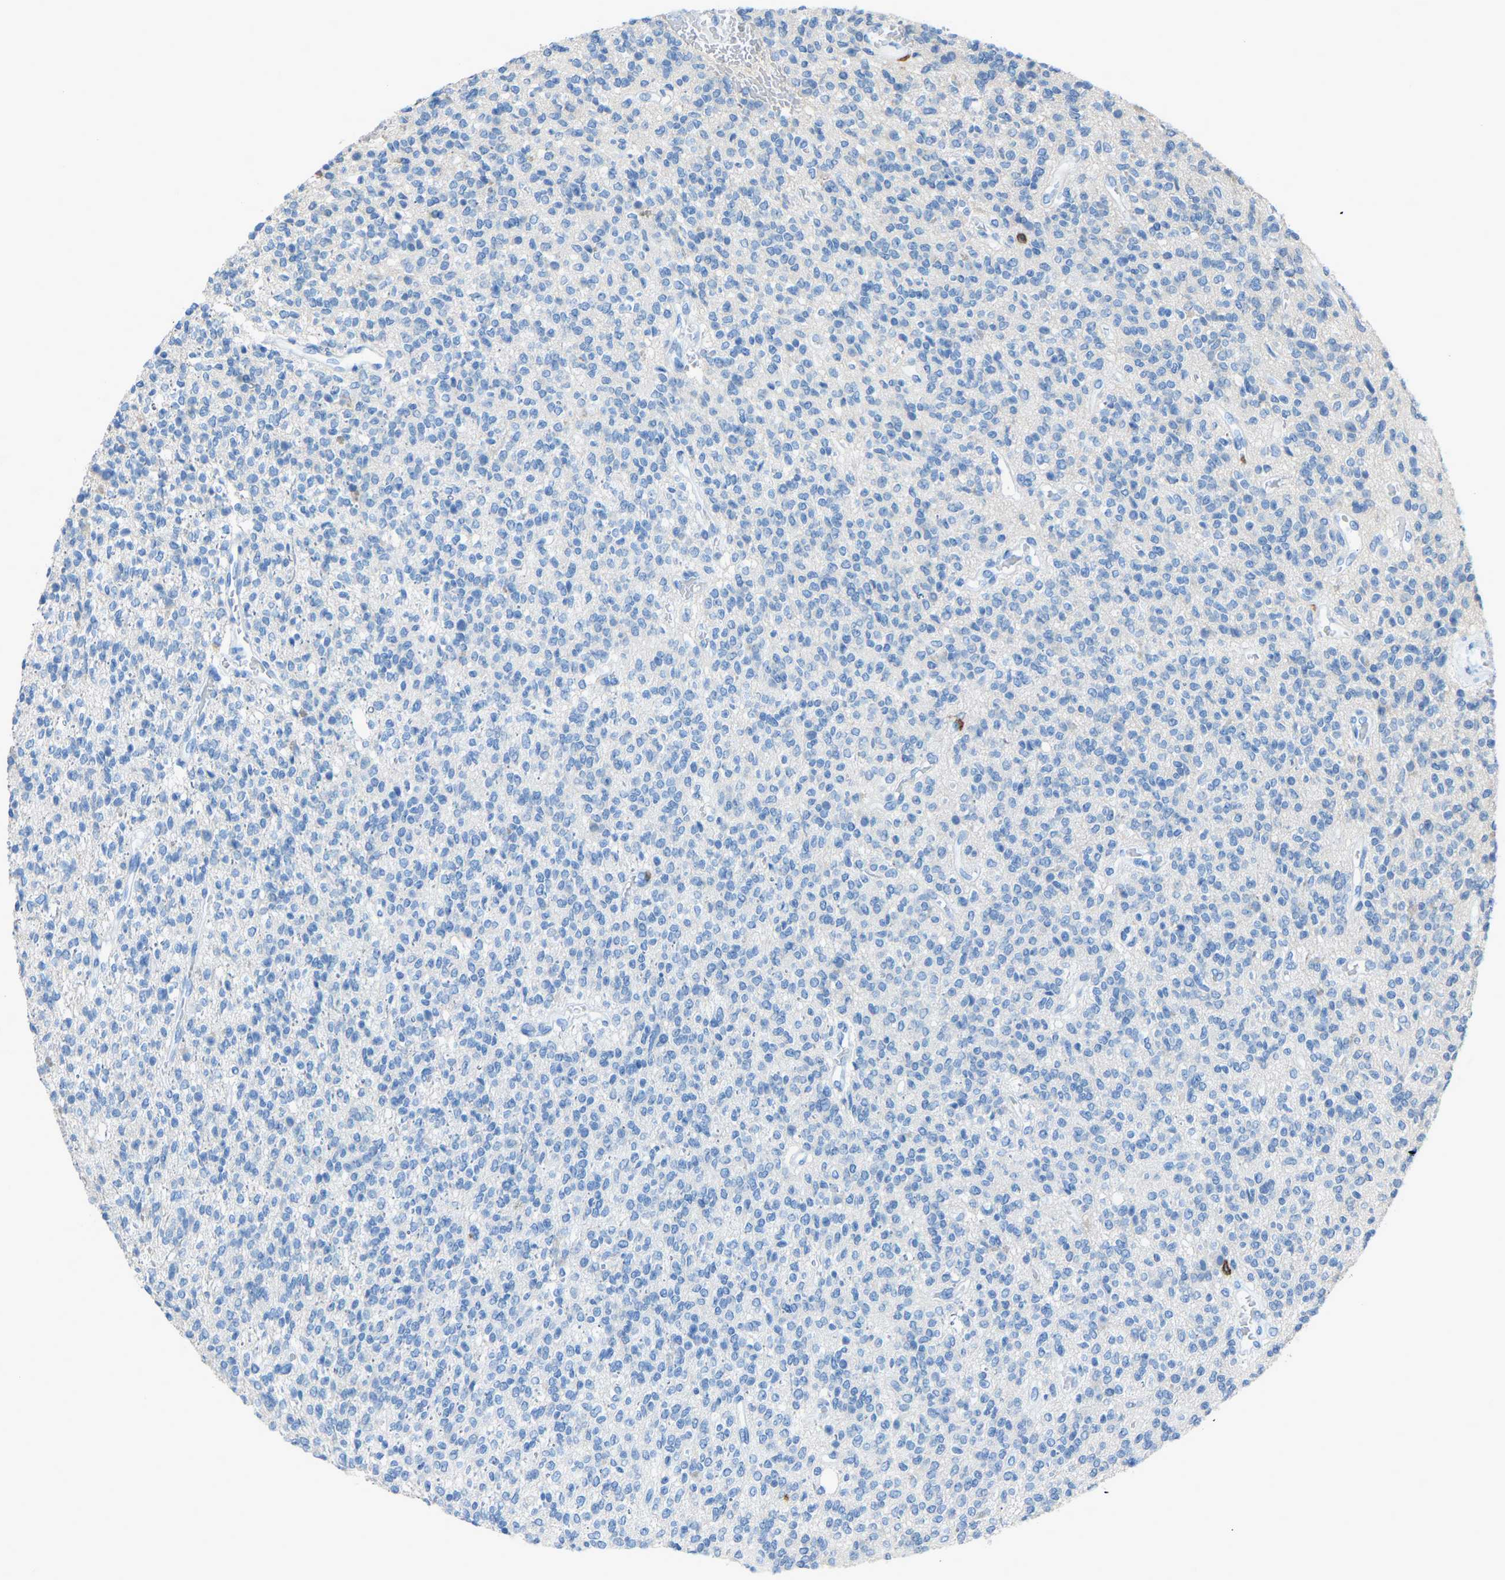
{"staining": {"intensity": "negative", "quantity": "none", "location": "none"}, "tissue": "glioma", "cell_type": "Tumor cells", "image_type": "cancer", "snomed": [{"axis": "morphology", "description": "Glioma, malignant, High grade"}, {"axis": "topography", "description": "Brain"}], "caption": "Immunohistochemistry (IHC) photomicrograph of neoplastic tissue: glioma stained with DAB (3,3'-diaminobenzidine) shows no significant protein staining in tumor cells. (DAB IHC visualized using brightfield microscopy, high magnification).", "gene": "LSP1", "patient": {"sex": "male", "age": 34}}